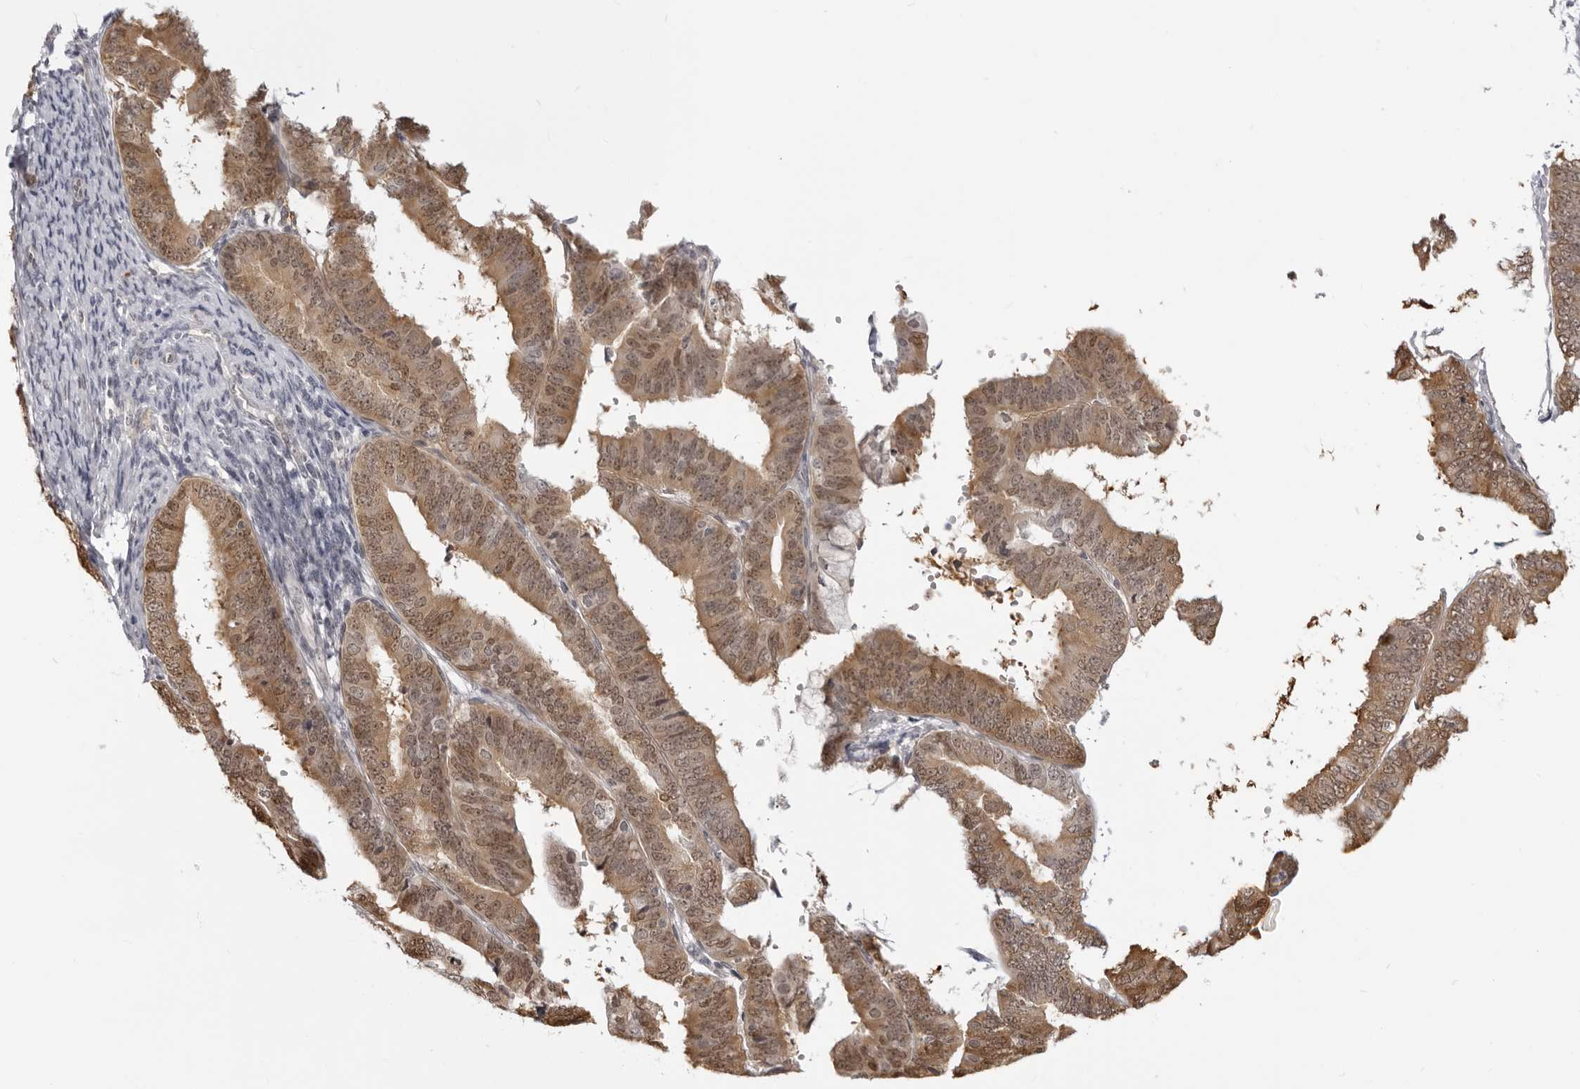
{"staining": {"intensity": "moderate", "quantity": ">75%", "location": "cytoplasmic/membranous,nuclear"}, "tissue": "endometrial cancer", "cell_type": "Tumor cells", "image_type": "cancer", "snomed": [{"axis": "morphology", "description": "Adenocarcinoma, NOS"}, {"axis": "topography", "description": "Endometrium"}], "caption": "Protein staining reveals moderate cytoplasmic/membranous and nuclear positivity in approximately >75% of tumor cells in endometrial cancer. (DAB IHC, brown staining for protein, blue staining for nuclei).", "gene": "SRGAP2", "patient": {"sex": "female", "age": 63}}